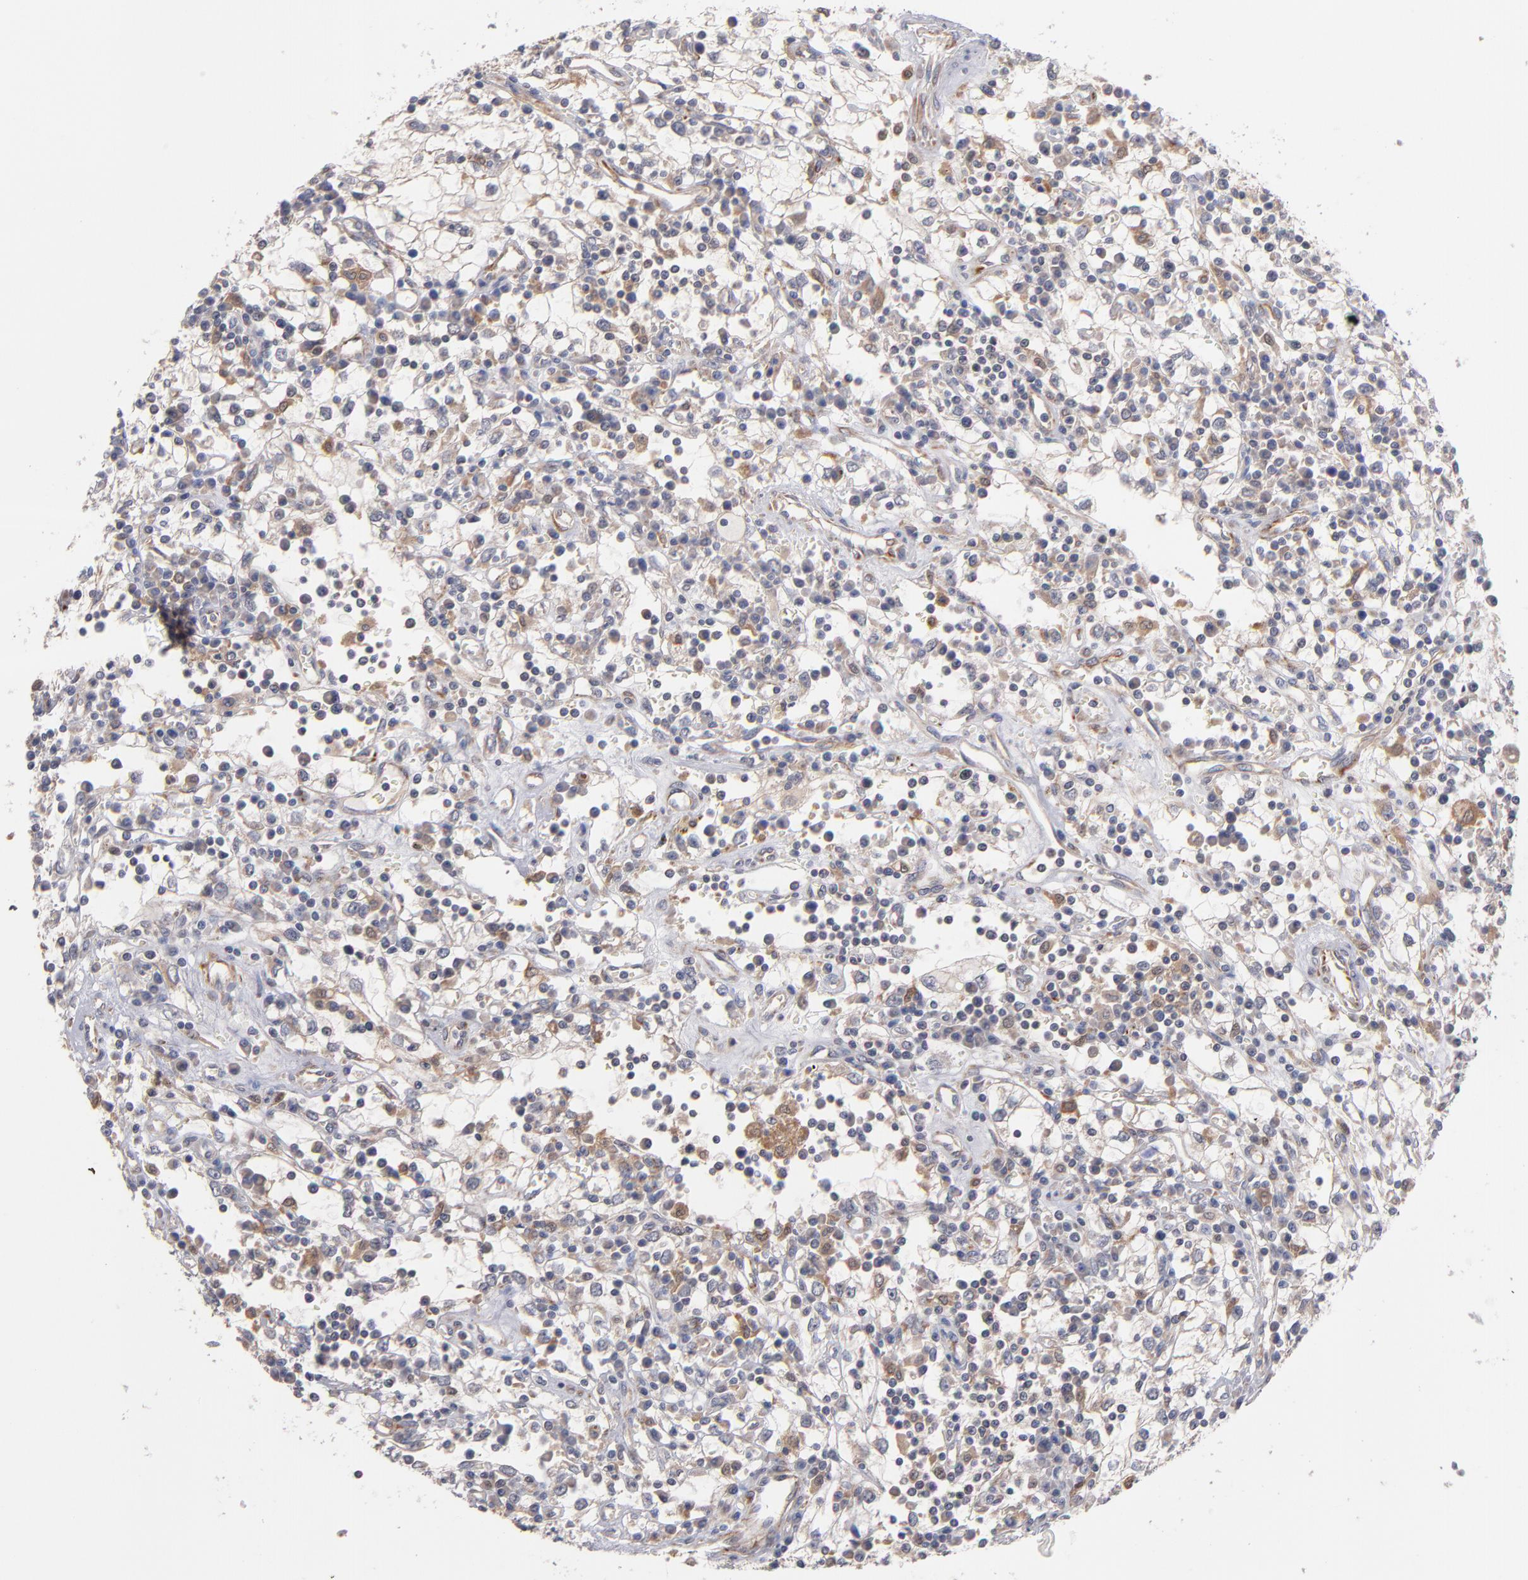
{"staining": {"intensity": "moderate", "quantity": ">75%", "location": "cytoplasmic/membranous"}, "tissue": "renal cancer", "cell_type": "Tumor cells", "image_type": "cancer", "snomed": [{"axis": "morphology", "description": "Adenocarcinoma, NOS"}, {"axis": "topography", "description": "Kidney"}], "caption": "Brown immunohistochemical staining in human renal cancer (adenocarcinoma) shows moderate cytoplasmic/membranous positivity in about >75% of tumor cells. The protein of interest is shown in brown color, while the nuclei are stained blue.", "gene": "GMFG", "patient": {"sex": "male", "age": 82}}